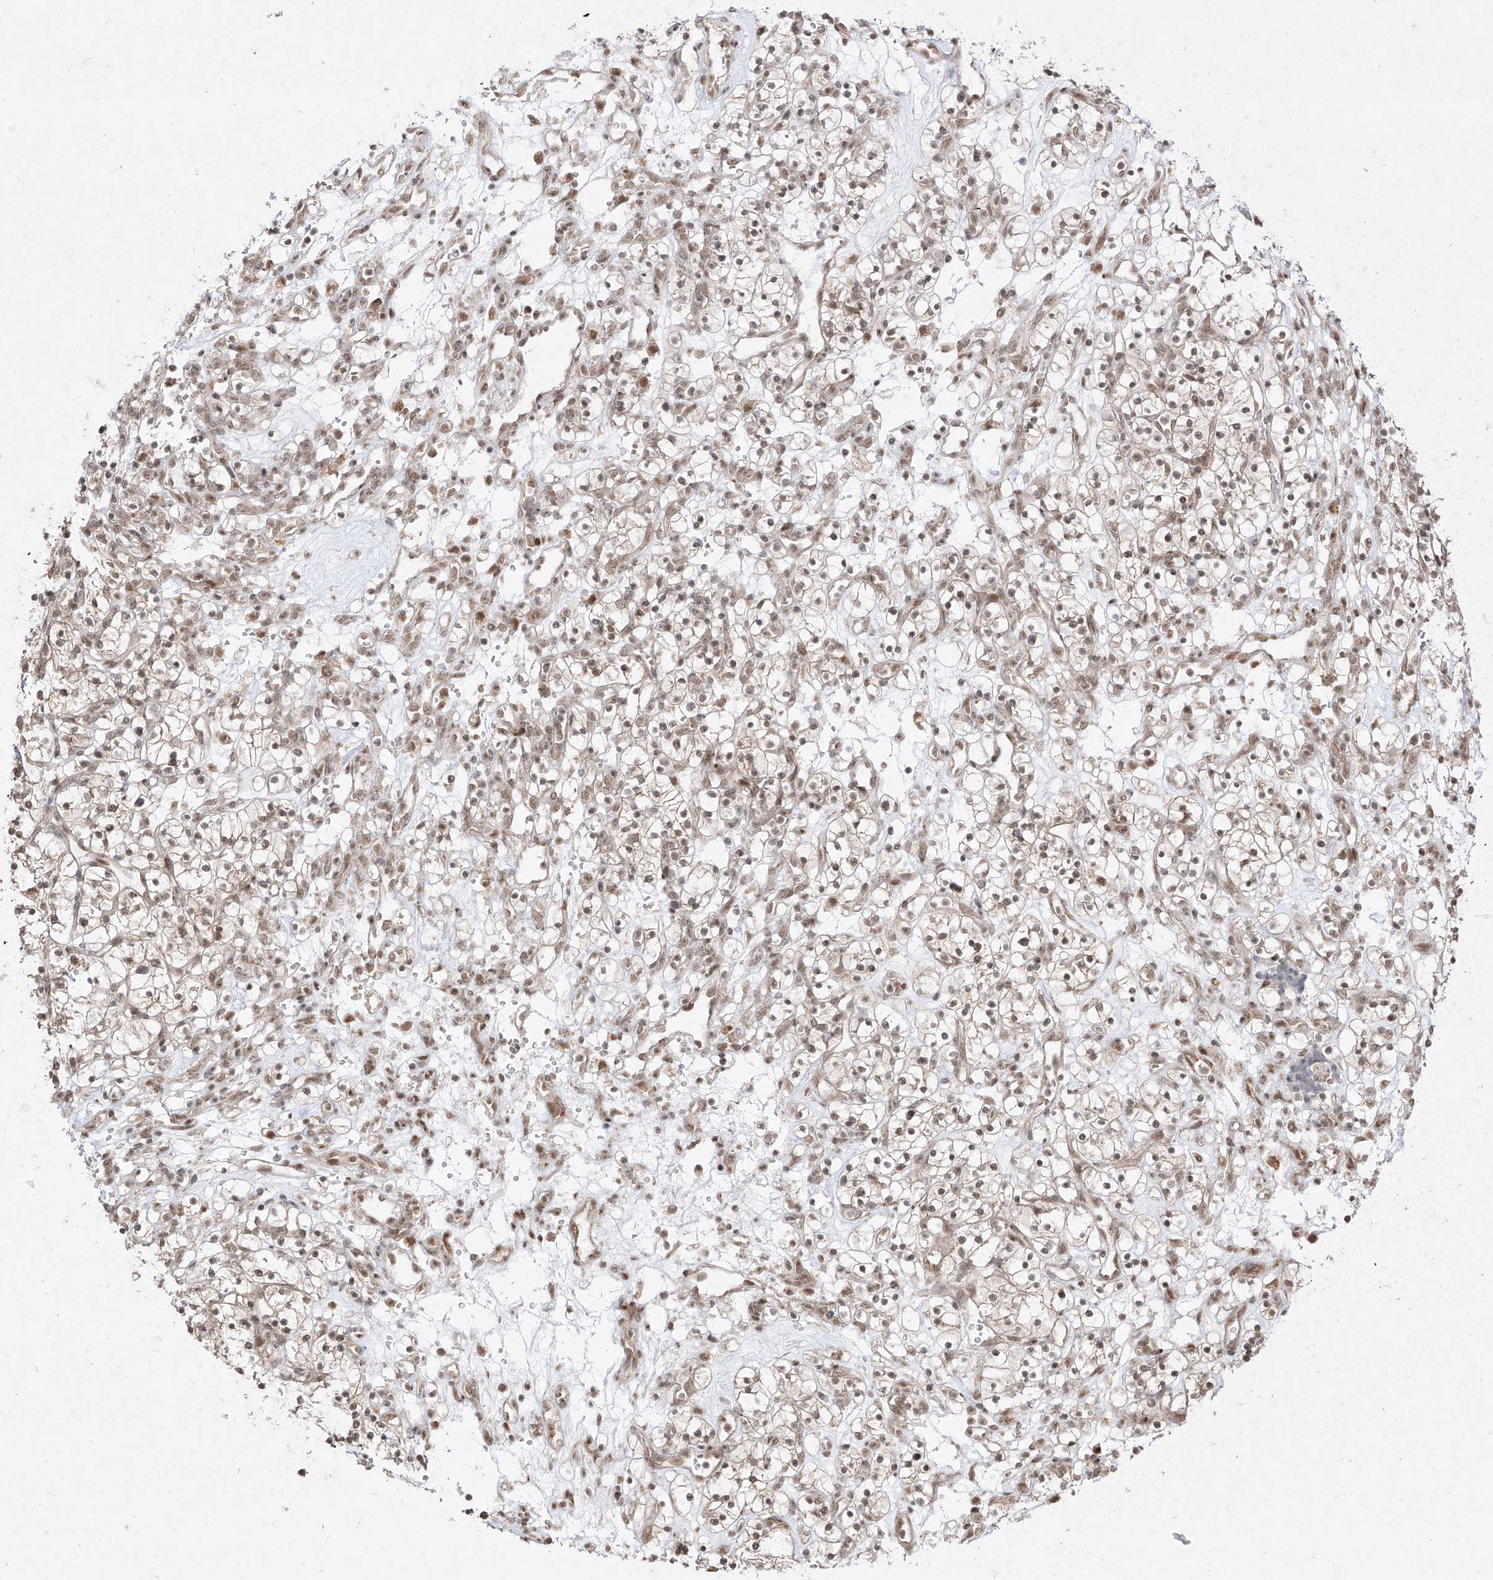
{"staining": {"intensity": "weak", "quantity": ">75%", "location": "nuclear"}, "tissue": "renal cancer", "cell_type": "Tumor cells", "image_type": "cancer", "snomed": [{"axis": "morphology", "description": "Adenocarcinoma, NOS"}, {"axis": "topography", "description": "Kidney"}], "caption": "Human renal adenocarcinoma stained with a brown dye displays weak nuclear positive staining in about >75% of tumor cells.", "gene": "SNRNP27", "patient": {"sex": "female", "age": 57}}